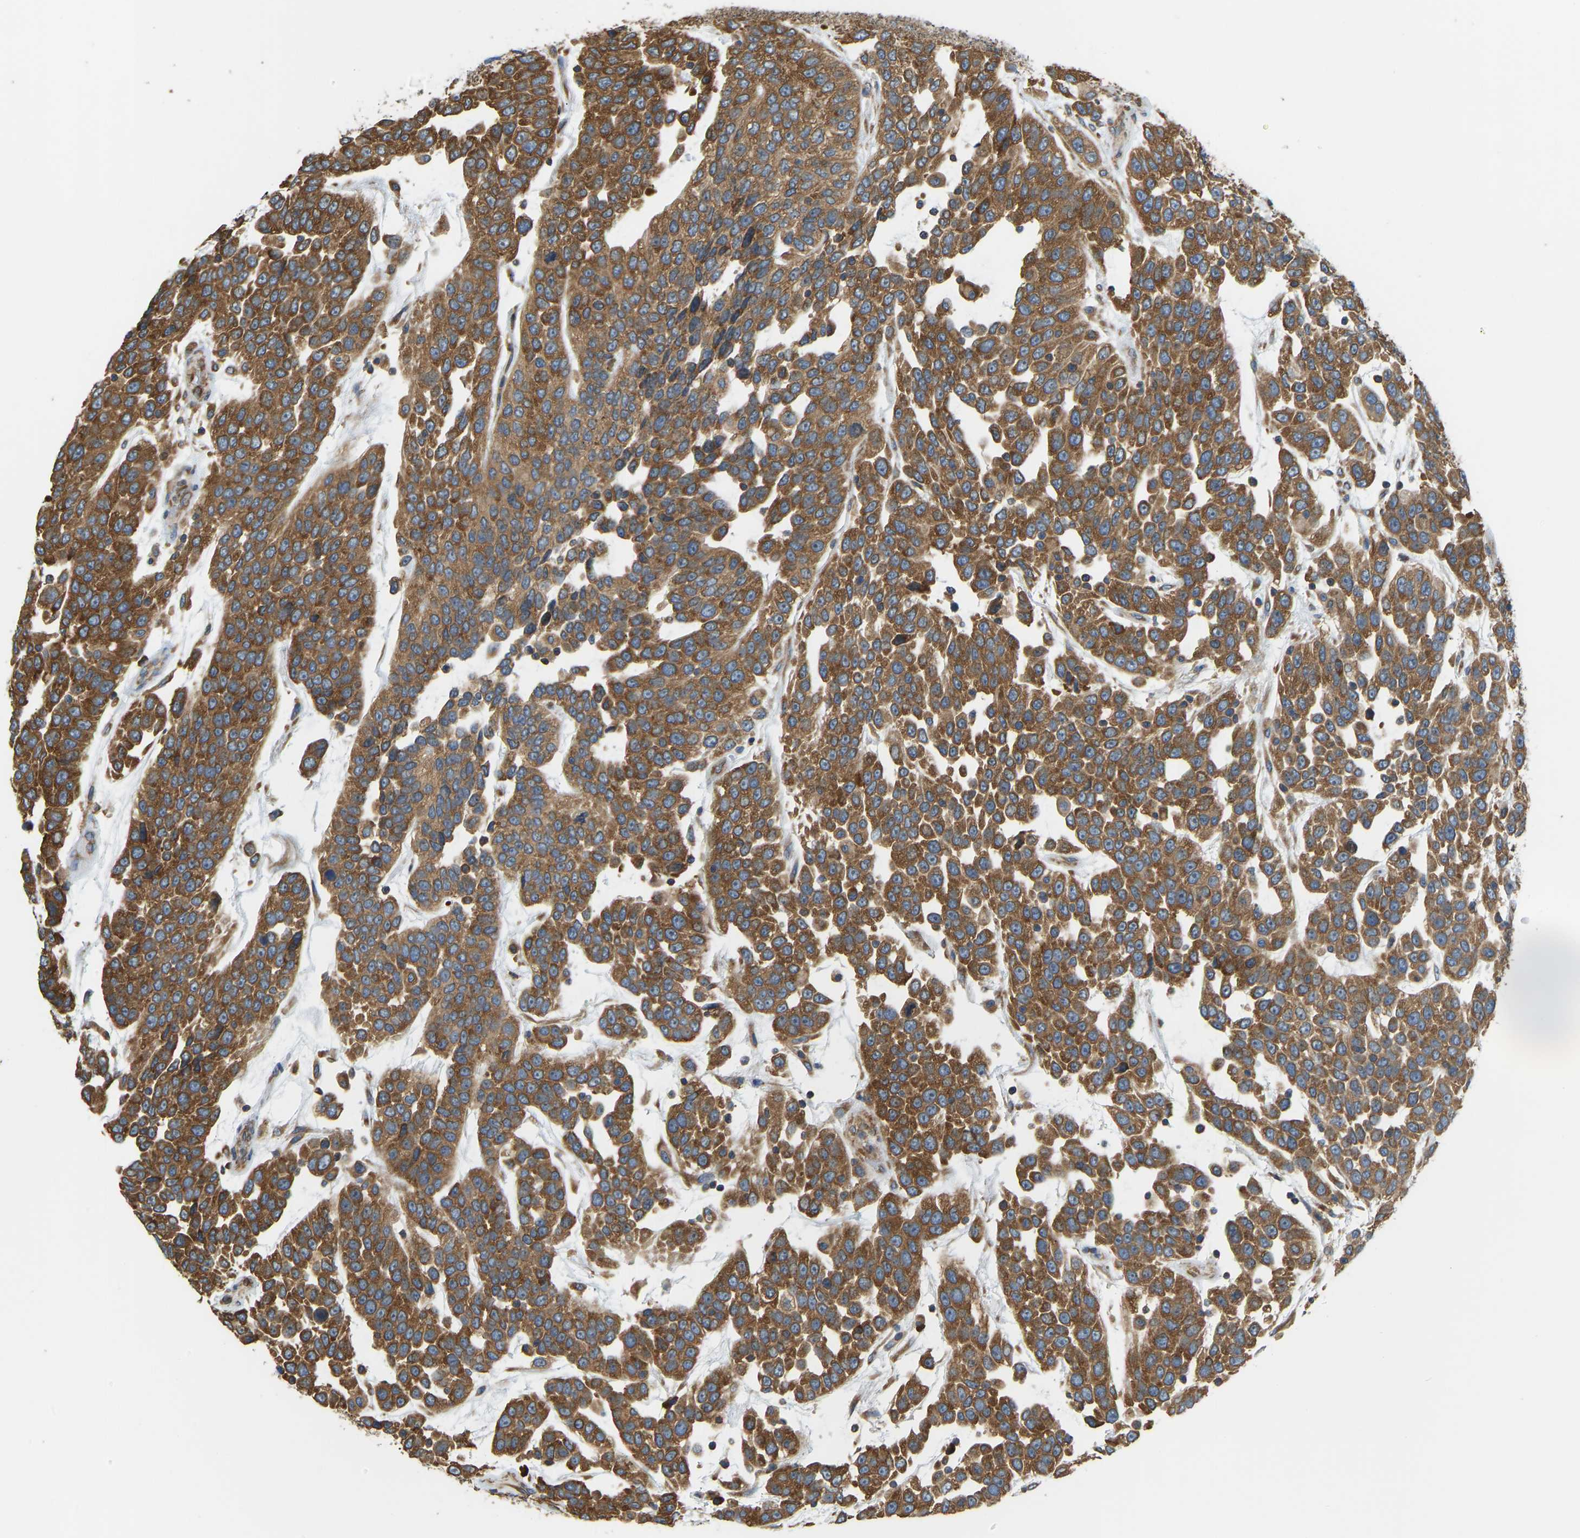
{"staining": {"intensity": "moderate", "quantity": ">75%", "location": "cytoplasmic/membranous"}, "tissue": "urothelial cancer", "cell_type": "Tumor cells", "image_type": "cancer", "snomed": [{"axis": "morphology", "description": "Urothelial carcinoma, High grade"}, {"axis": "topography", "description": "Urinary bladder"}], "caption": "The micrograph reveals immunohistochemical staining of urothelial cancer. There is moderate cytoplasmic/membranous staining is seen in about >75% of tumor cells.", "gene": "RPS6KB2", "patient": {"sex": "female", "age": 80}}